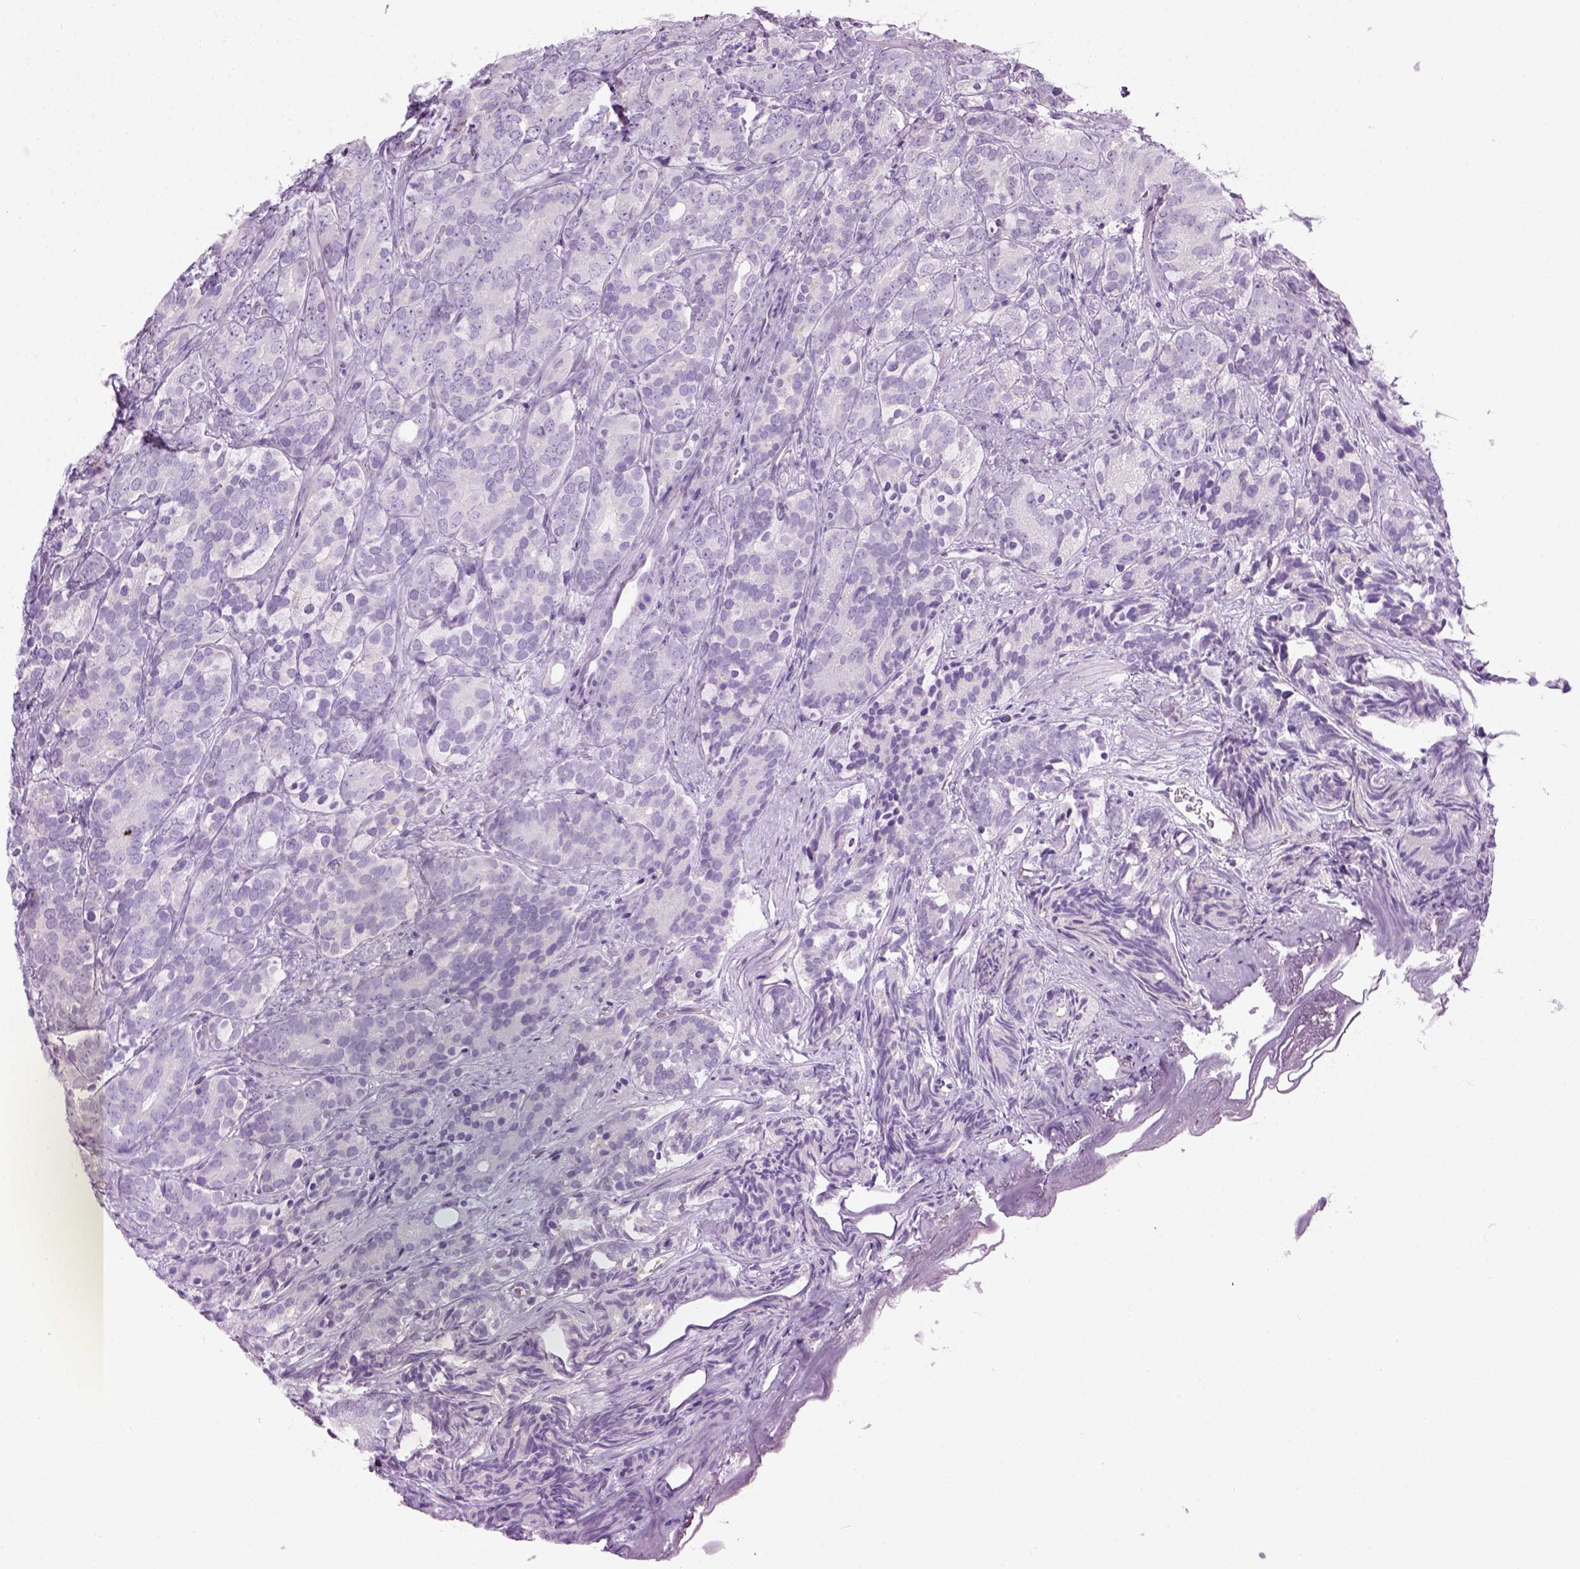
{"staining": {"intensity": "negative", "quantity": "none", "location": "none"}, "tissue": "prostate cancer", "cell_type": "Tumor cells", "image_type": "cancer", "snomed": [{"axis": "morphology", "description": "Adenocarcinoma, High grade"}, {"axis": "topography", "description": "Prostate"}], "caption": "Tumor cells are negative for brown protein staining in high-grade adenocarcinoma (prostate).", "gene": "CIBAR2", "patient": {"sex": "male", "age": 84}}